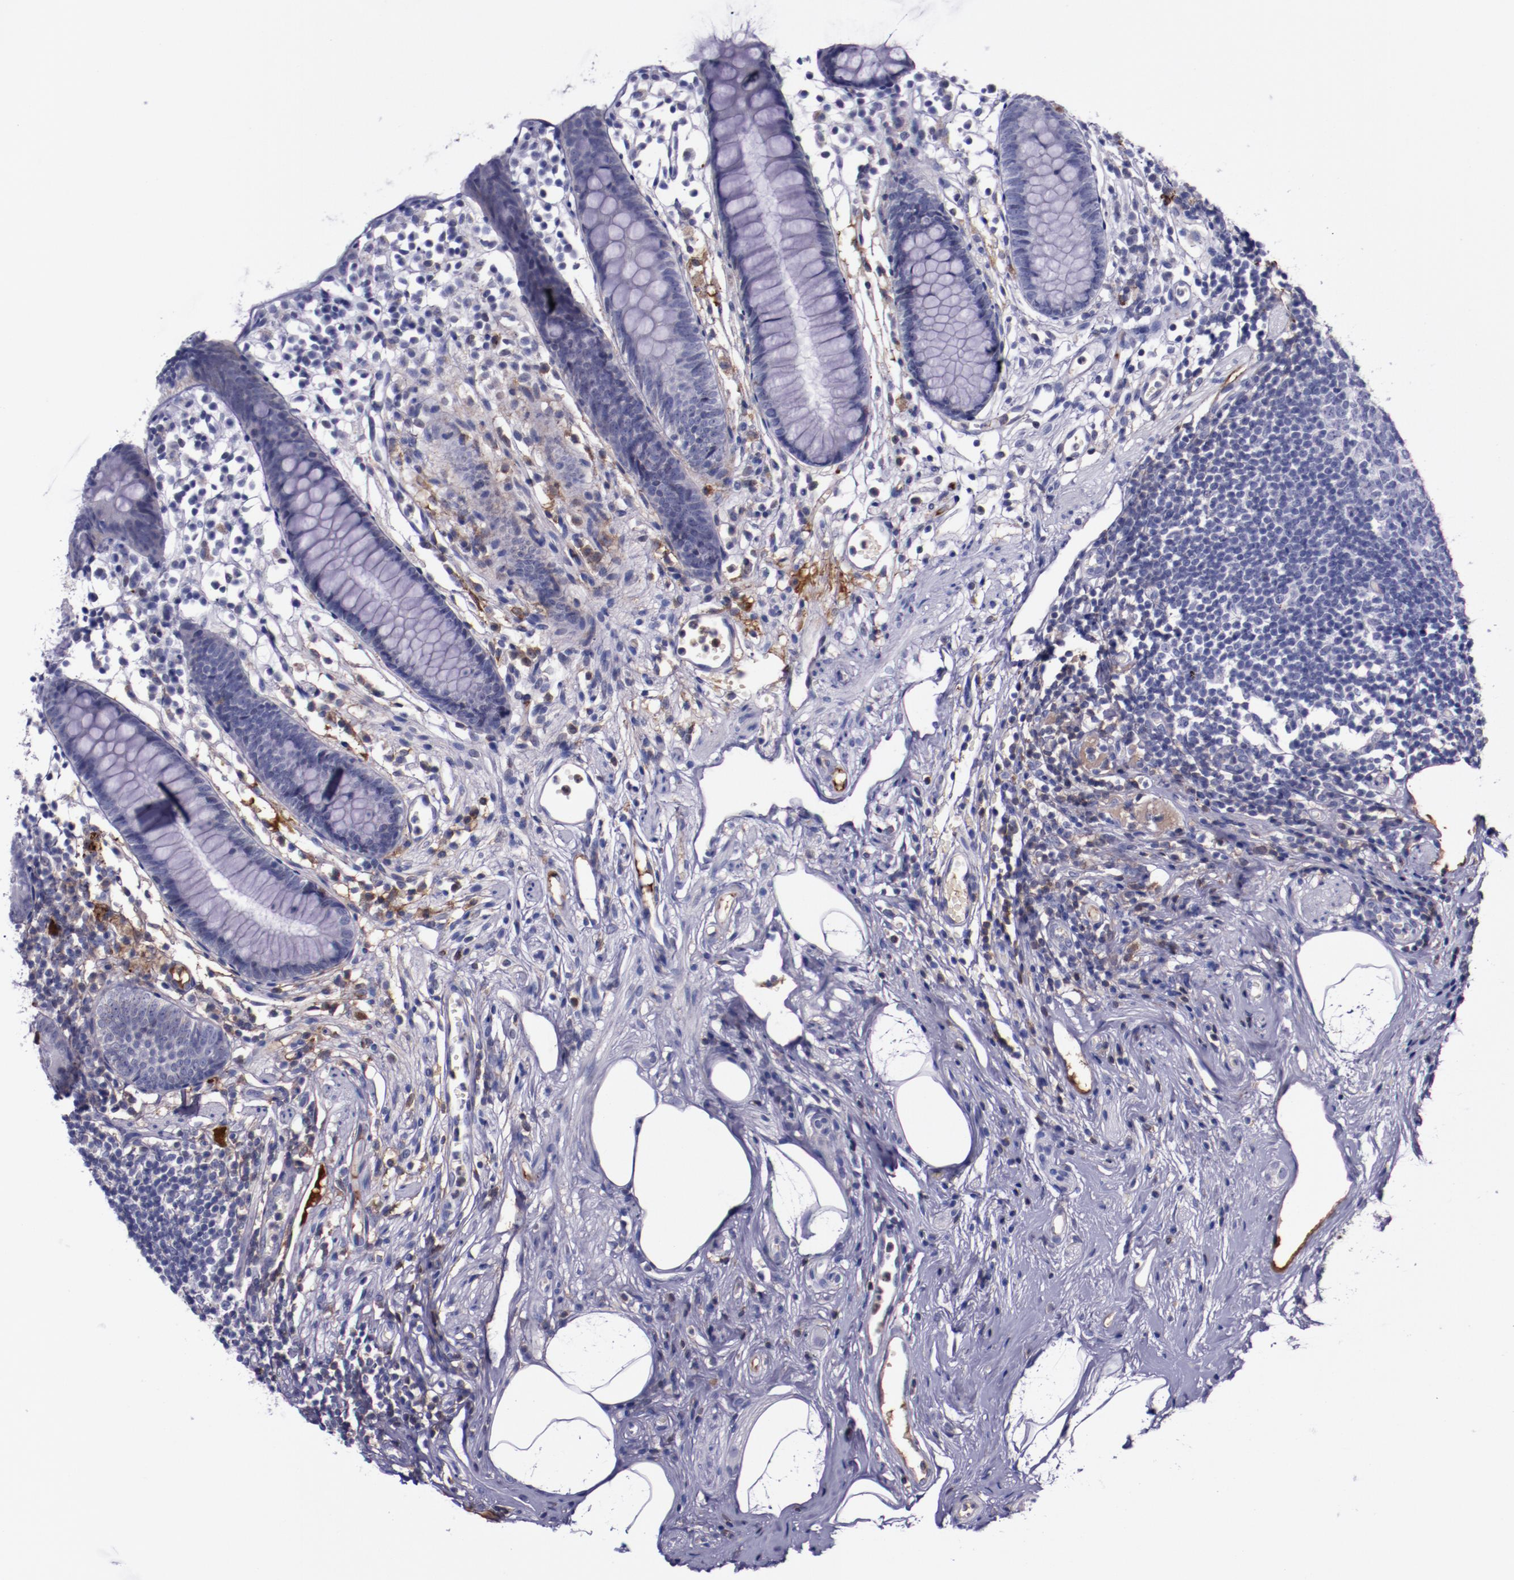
{"staining": {"intensity": "negative", "quantity": "none", "location": "none"}, "tissue": "appendix", "cell_type": "Glandular cells", "image_type": "normal", "snomed": [{"axis": "morphology", "description": "Normal tissue, NOS"}, {"axis": "topography", "description": "Appendix"}], "caption": "Glandular cells are negative for protein expression in normal human appendix. Nuclei are stained in blue.", "gene": "APOH", "patient": {"sex": "male", "age": 38}}